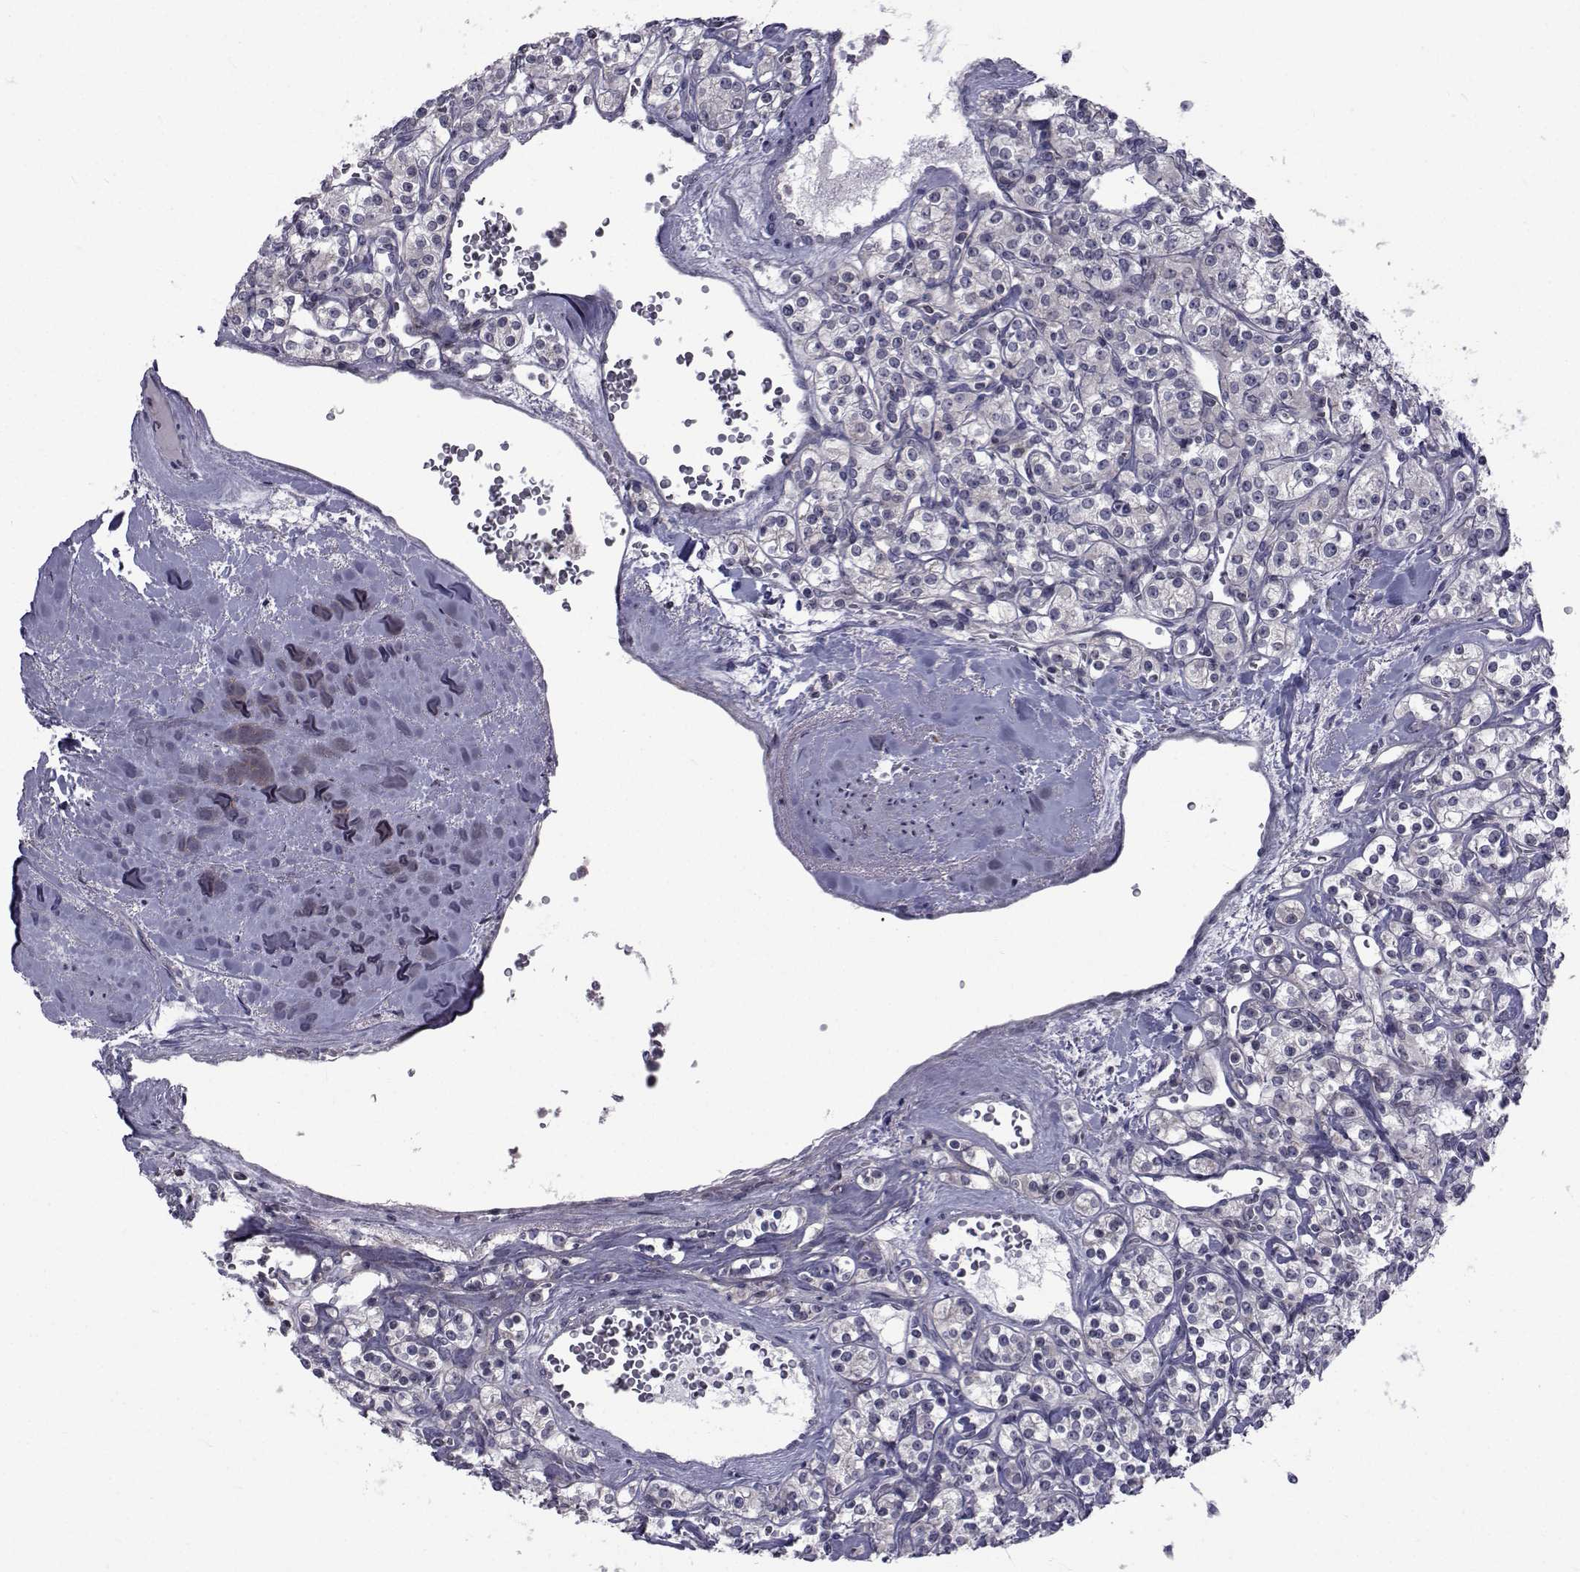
{"staining": {"intensity": "negative", "quantity": "none", "location": "none"}, "tissue": "renal cancer", "cell_type": "Tumor cells", "image_type": "cancer", "snomed": [{"axis": "morphology", "description": "Adenocarcinoma, NOS"}, {"axis": "topography", "description": "Kidney"}], "caption": "The image shows no staining of tumor cells in adenocarcinoma (renal).", "gene": "SLC30A10", "patient": {"sex": "male", "age": 77}}